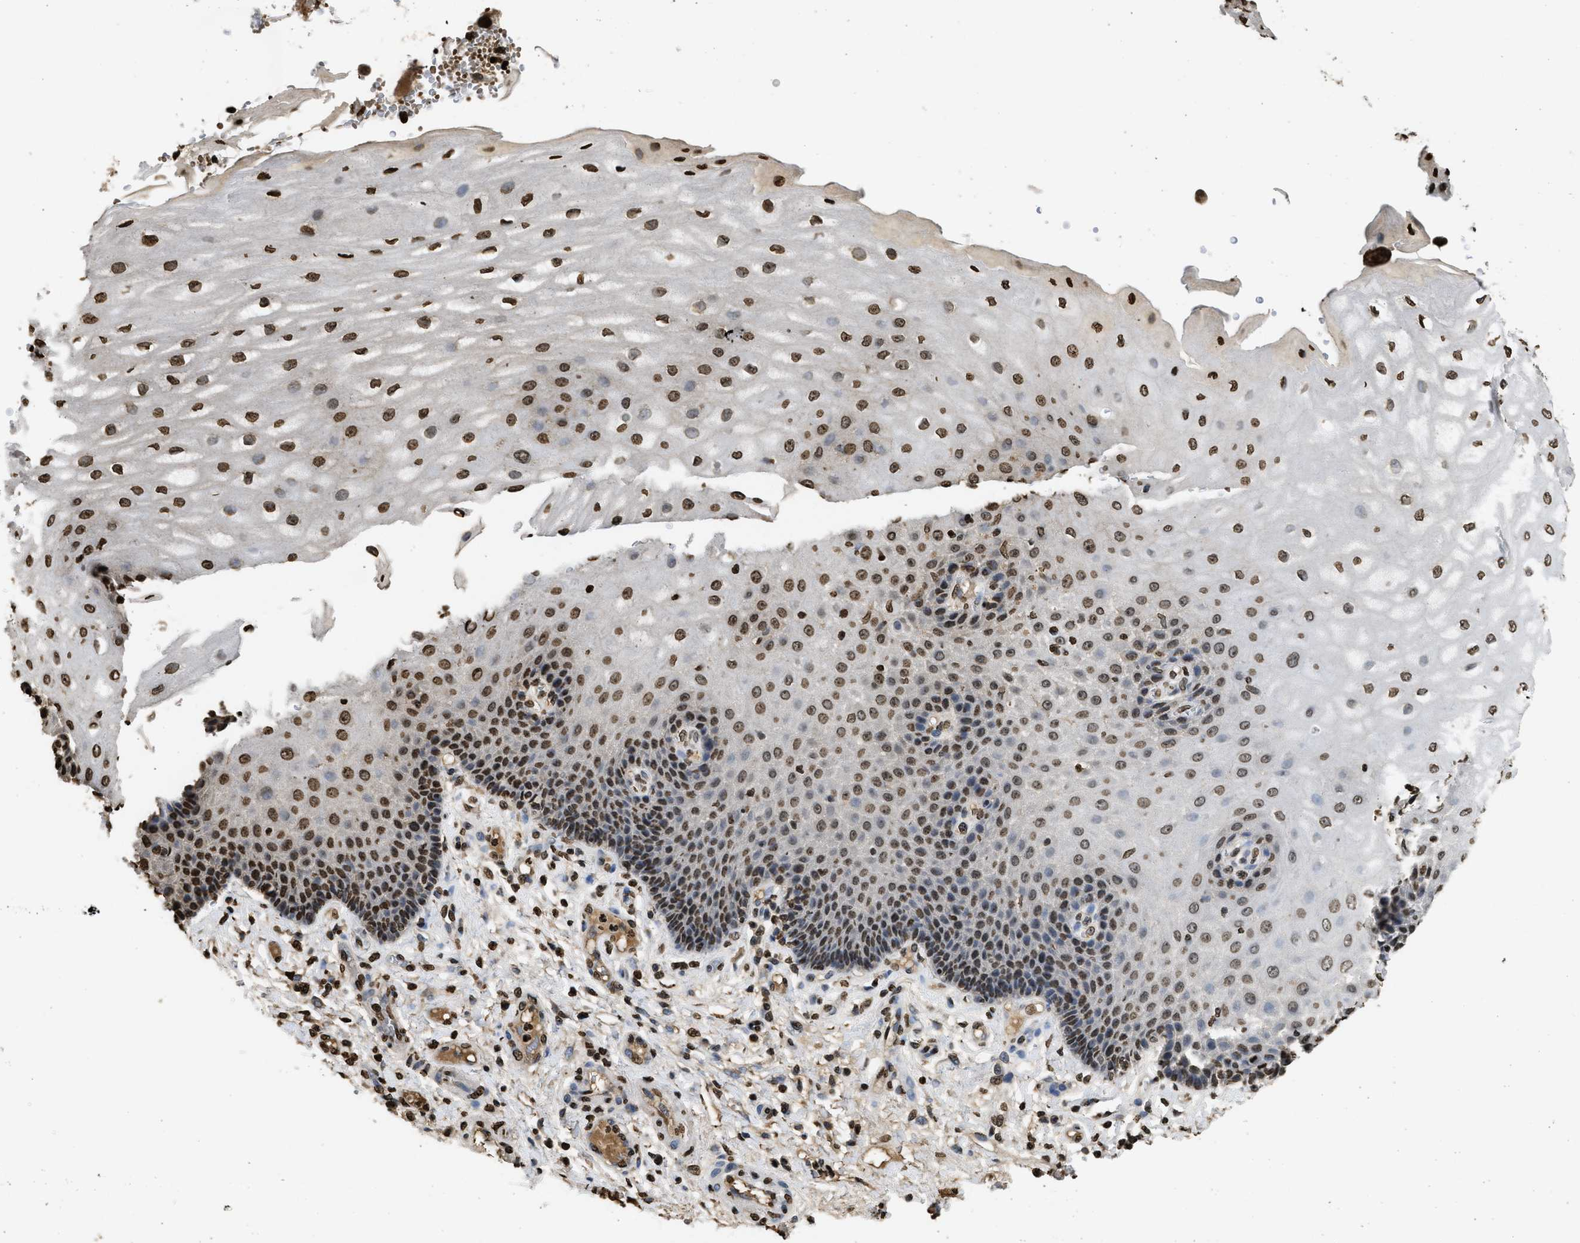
{"staining": {"intensity": "moderate", "quantity": ">75%", "location": "nuclear"}, "tissue": "esophagus", "cell_type": "Squamous epithelial cells", "image_type": "normal", "snomed": [{"axis": "morphology", "description": "Normal tissue, NOS"}, {"axis": "topography", "description": "Esophagus"}], "caption": "DAB immunohistochemical staining of unremarkable human esophagus demonstrates moderate nuclear protein positivity in about >75% of squamous epithelial cells.", "gene": "RRAGC", "patient": {"sex": "male", "age": 54}}